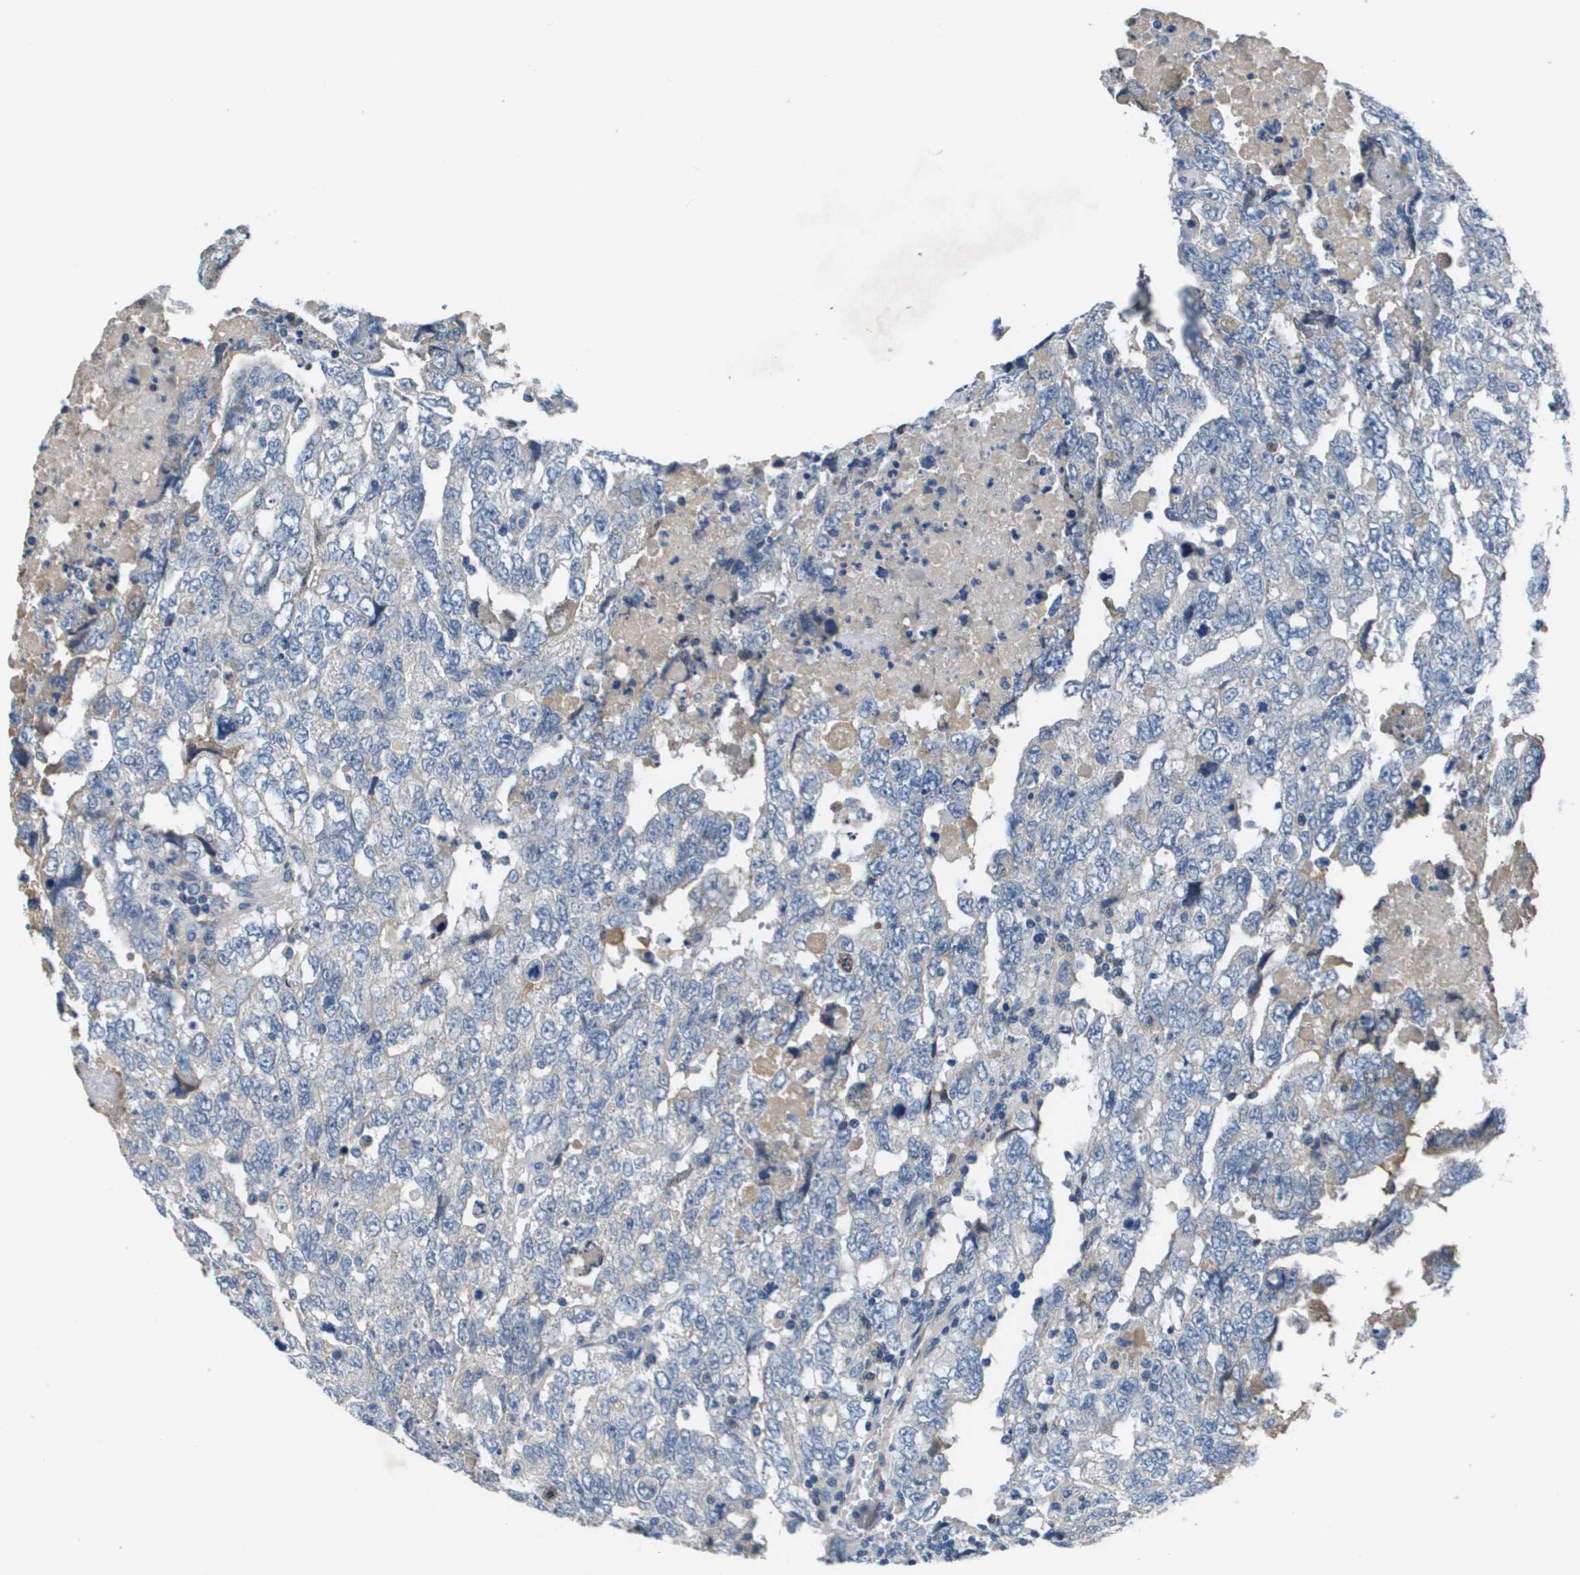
{"staining": {"intensity": "negative", "quantity": "none", "location": "none"}, "tissue": "testis cancer", "cell_type": "Tumor cells", "image_type": "cancer", "snomed": [{"axis": "morphology", "description": "Carcinoma, Embryonal, NOS"}, {"axis": "topography", "description": "Testis"}], "caption": "Immunohistochemical staining of human testis cancer (embryonal carcinoma) exhibits no significant positivity in tumor cells. (Immunohistochemistry, brightfield microscopy, high magnification).", "gene": "NCS1", "patient": {"sex": "male", "age": 36}}